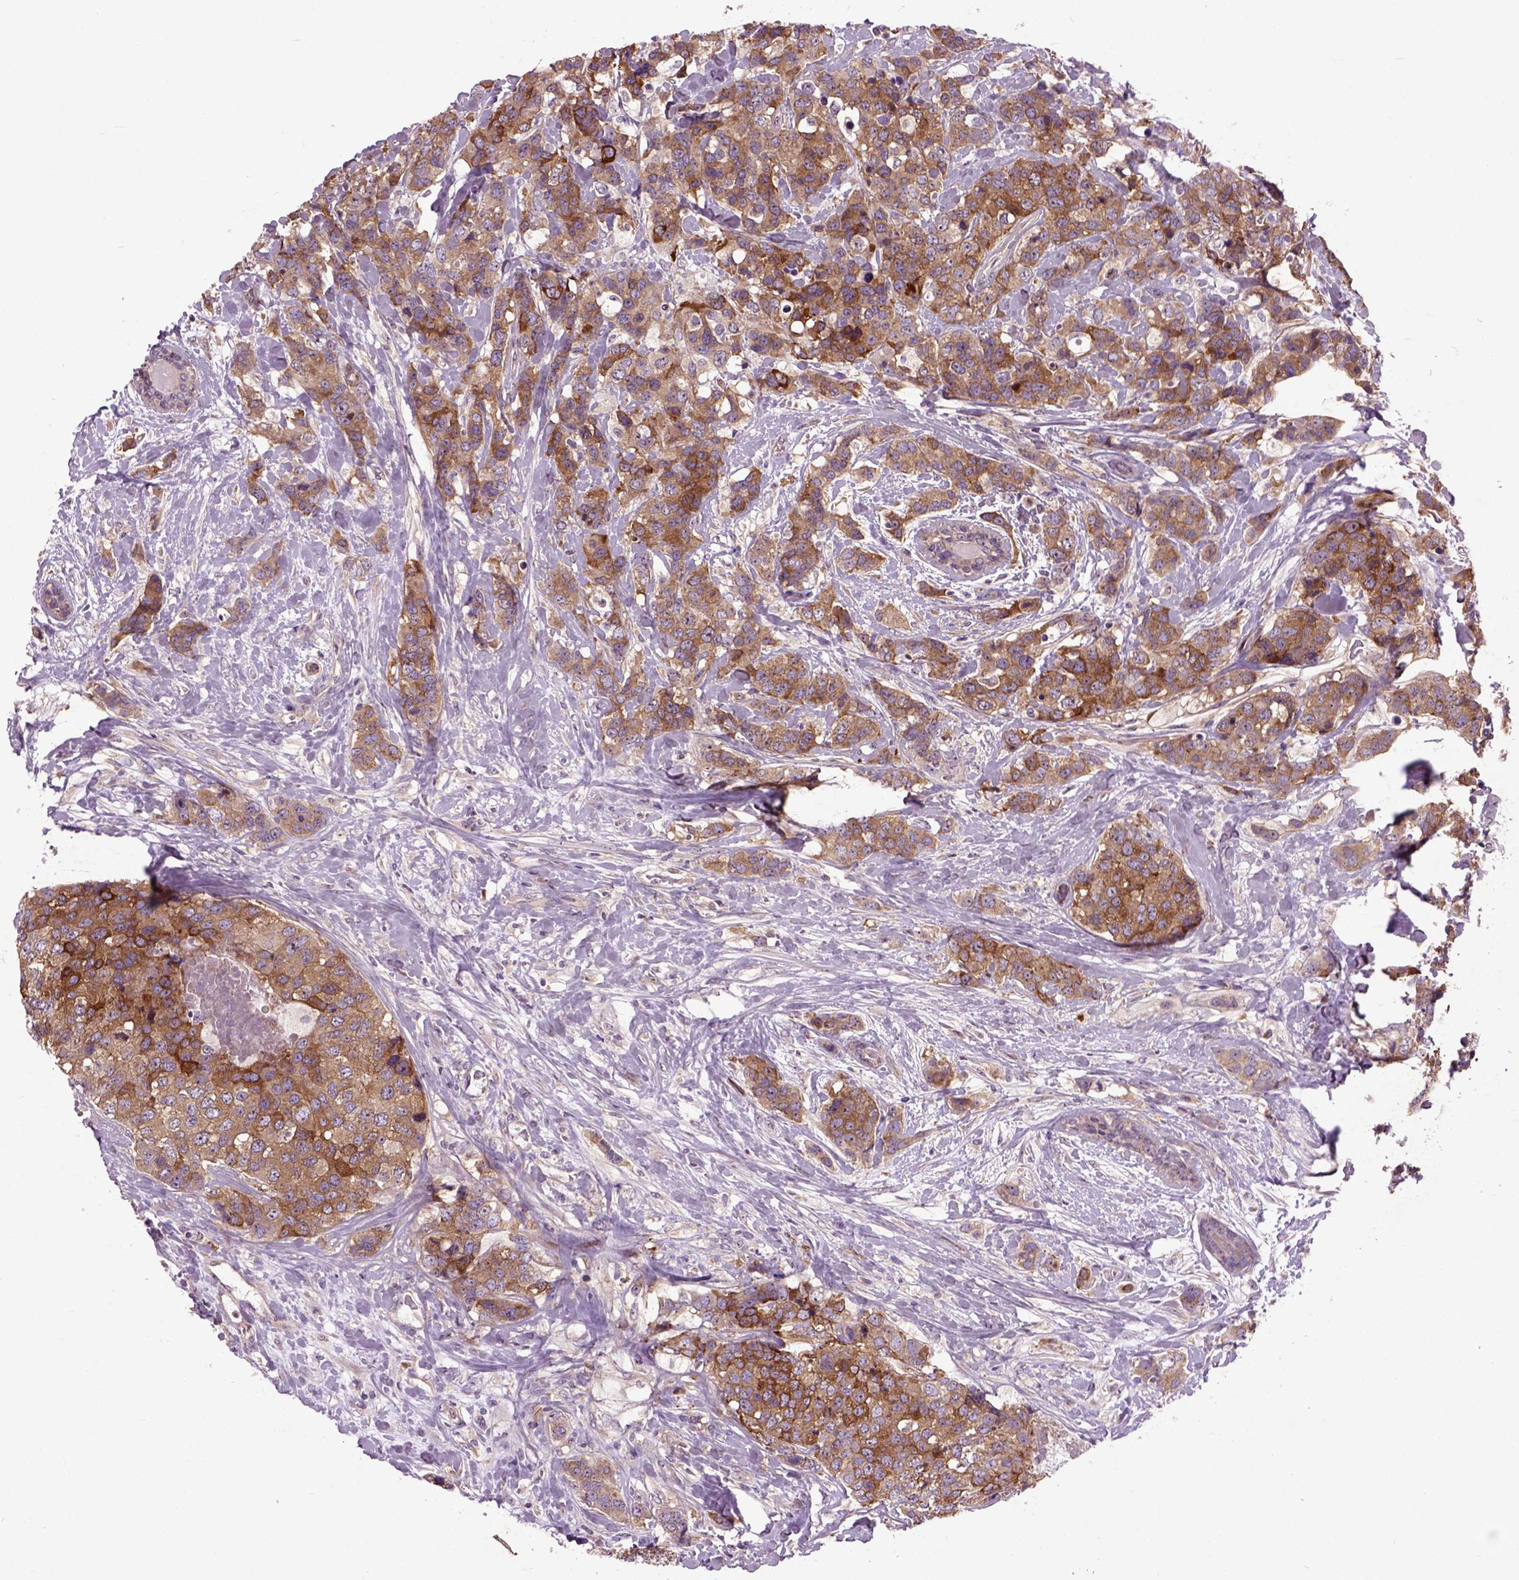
{"staining": {"intensity": "strong", "quantity": "<25%", "location": "cytoplasmic/membranous"}, "tissue": "breast cancer", "cell_type": "Tumor cells", "image_type": "cancer", "snomed": [{"axis": "morphology", "description": "Lobular carcinoma"}, {"axis": "topography", "description": "Breast"}], "caption": "This is an image of IHC staining of breast cancer (lobular carcinoma), which shows strong staining in the cytoplasmic/membranous of tumor cells.", "gene": "MAPT", "patient": {"sex": "female", "age": 59}}